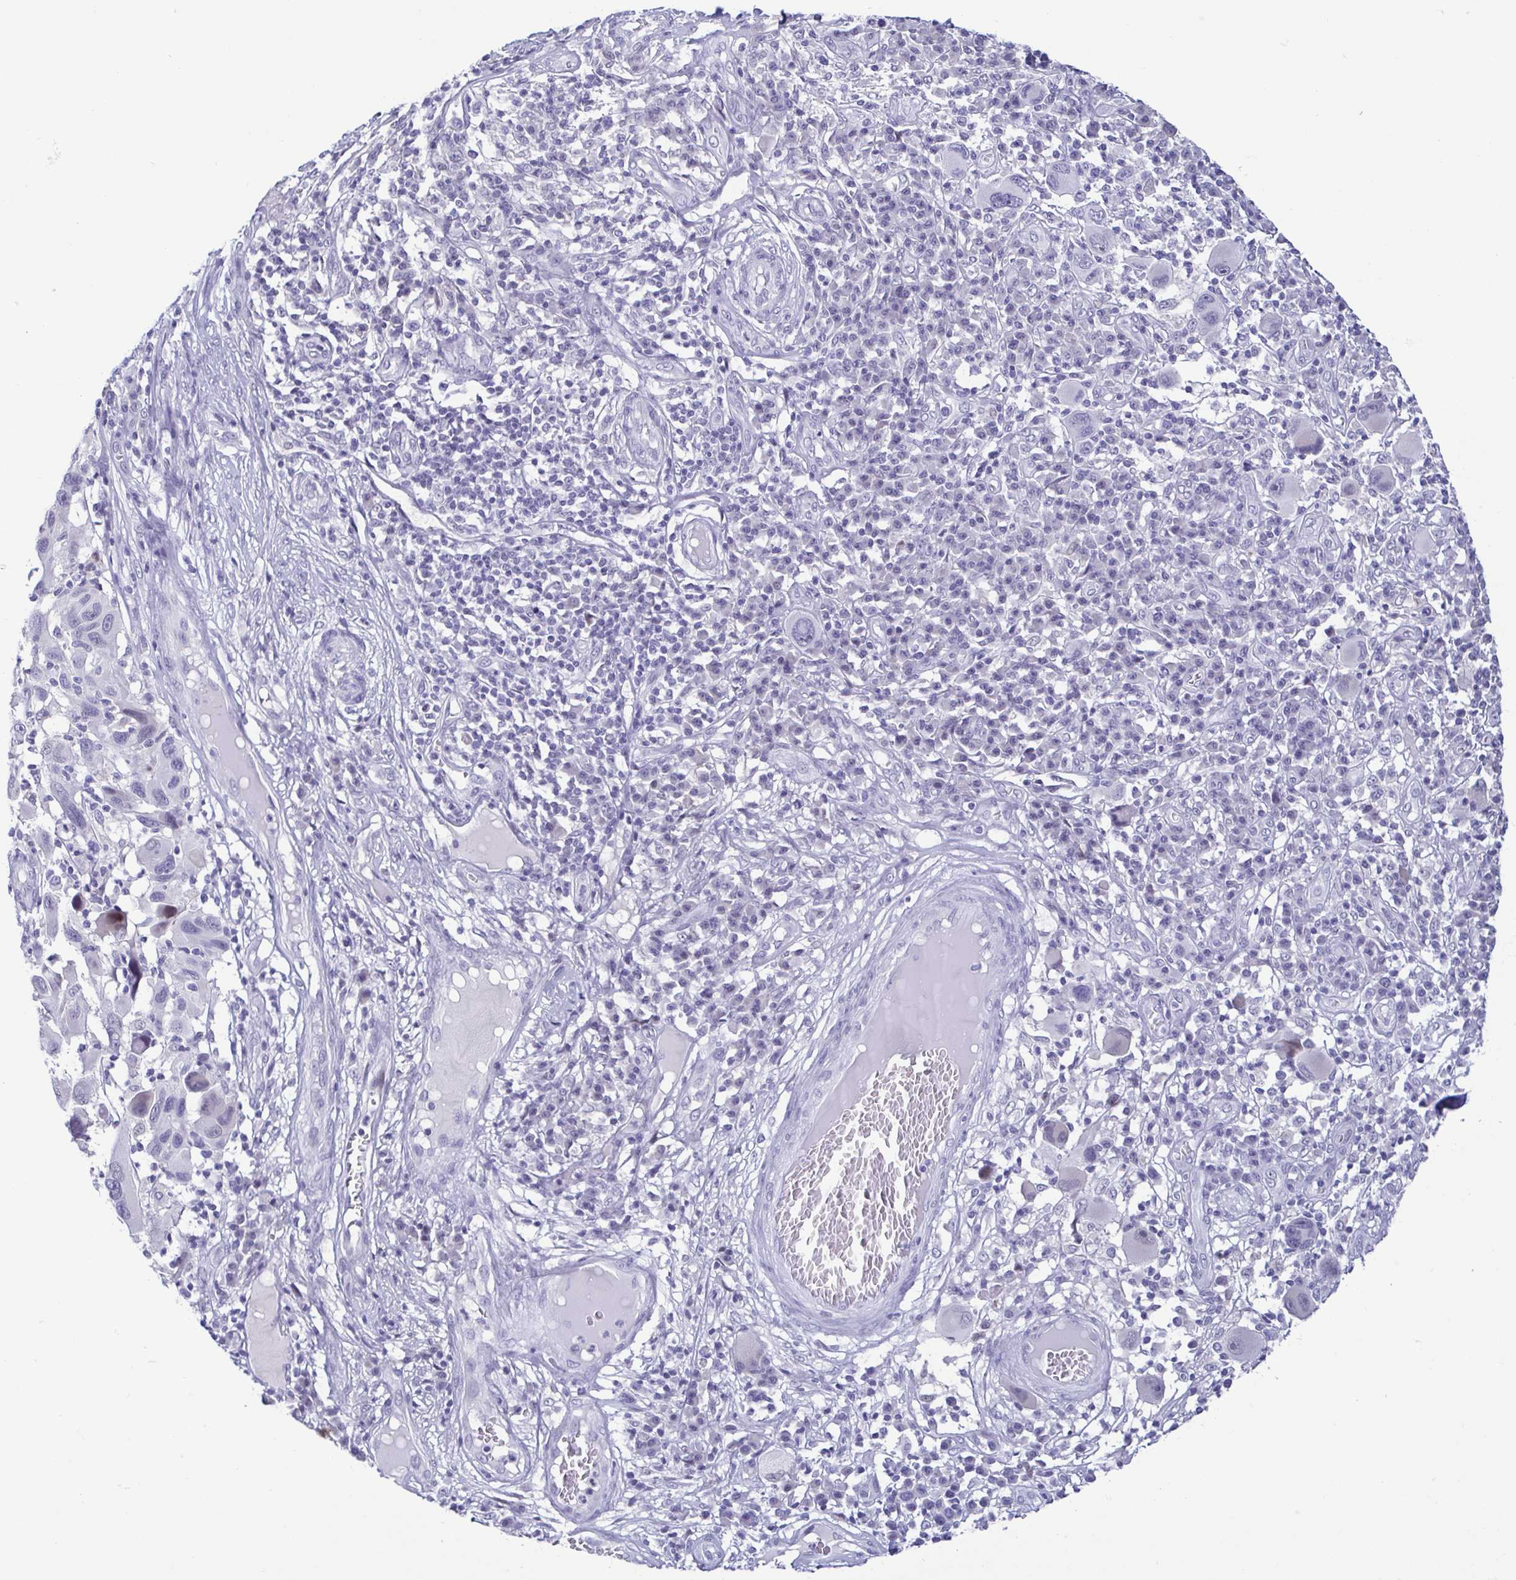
{"staining": {"intensity": "negative", "quantity": "none", "location": "none"}, "tissue": "melanoma", "cell_type": "Tumor cells", "image_type": "cancer", "snomed": [{"axis": "morphology", "description": "Malignant melanoma, NOS"}, {"axis": "topography", "description": "Skin"}], "caption": "An IHC histopathology image of malignant melanoma is shown. There is no staining in tumor cells of malignant melanoma.", "gene": "PERM1", "patient": {"sex": "male", "age": 53}}